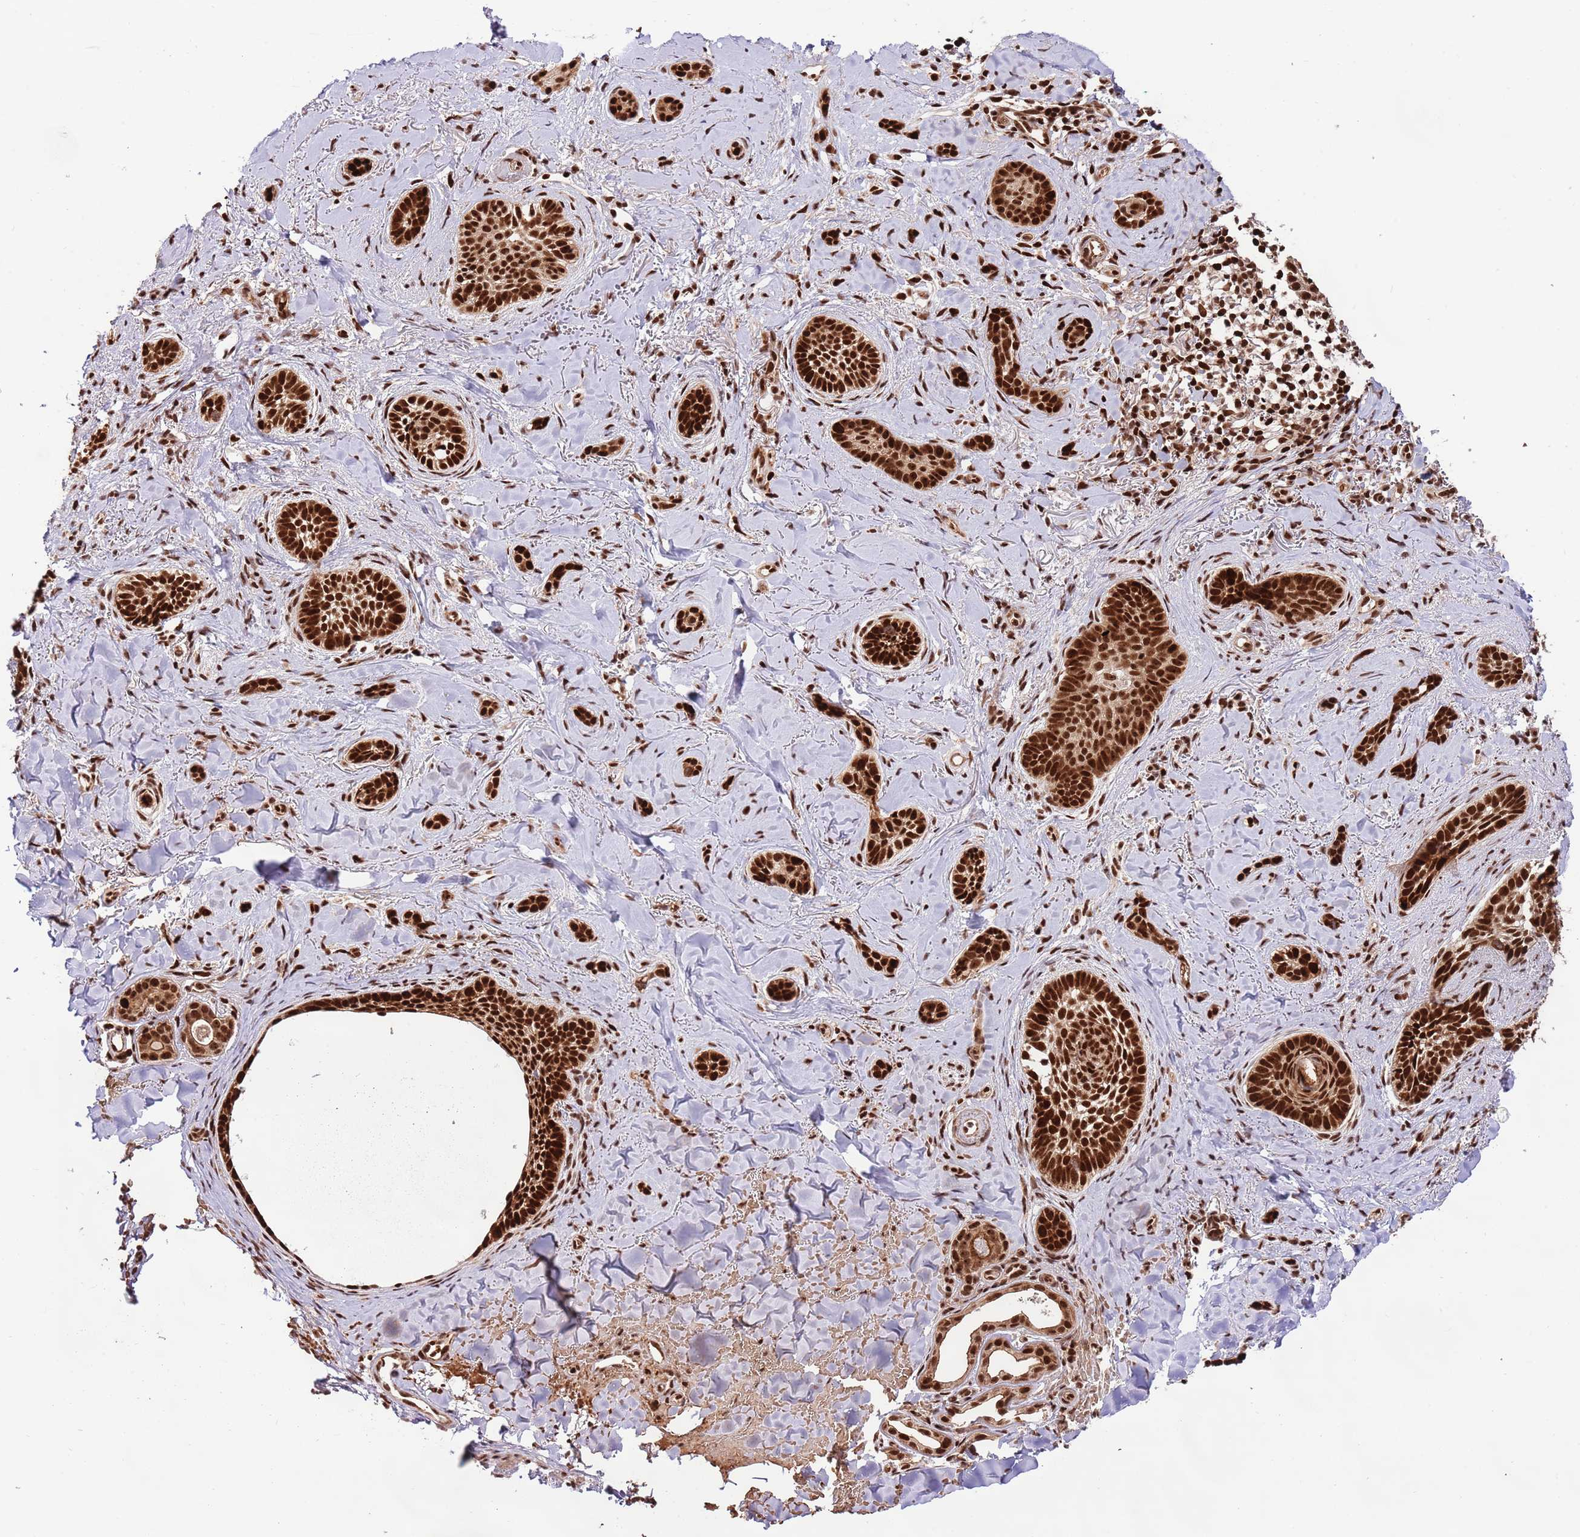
{"staining": {"intensity": "strong", "quantity": ">75%", "location": "nuclear"}, "tissue": "skin cancer", "cell_type": "Tumor cells", "image_type": "cancer", "snomed": [{"axis": "morphology", "description": "Basal cell carcinoma"}, {"axis": "topography", "description": "Skin"}], "caption": "Skin cancer (basal cell carcinoma) tissue reveals strong nuclear positivity in about >75% of tumor cells, visualized by immunohistochemistry. (brown staining indicates protein expression, while blue staining denotes nuclei).", "gene": "RIF1", "patient": {"sex": "female", "age": 55}}